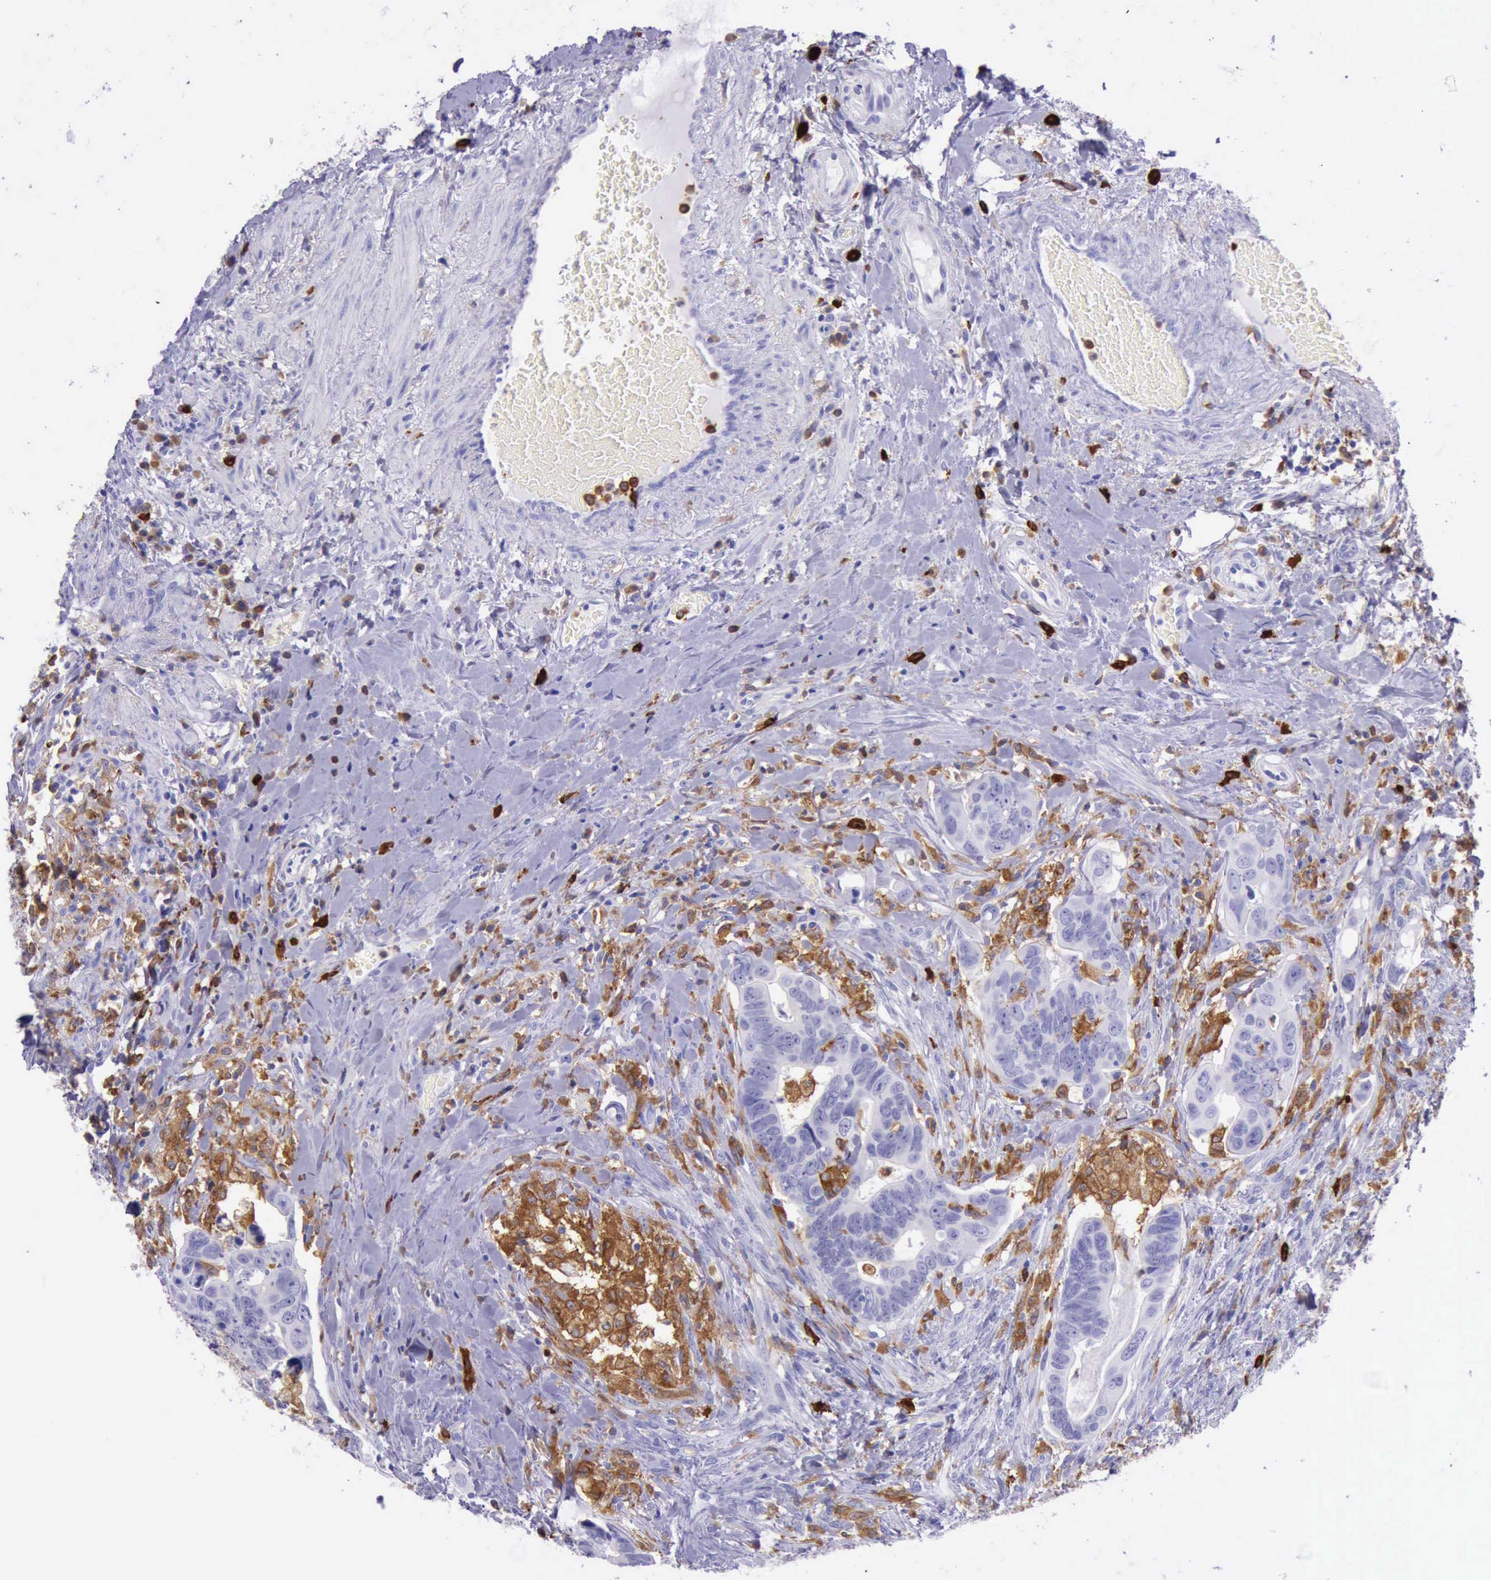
{"staining": {"intensity": "negative", "quantity": "none", "location": "none"}, "tissue": "colorectal cancer", "cell_type": "Tumor cells", "image_type": "cancer", "snomed": [{"axis": "morphology", "description": "Adenocarcinoma, NOS"}, {"axis": "topography", "description": "Rectum"}], "caption": "DAB (3,3'-diaminobenzidine) immunohistochemical staining of human colorectal adenocarcinoma demonstrates no significant expression in tumor cells.", "gene": "BTK", "patient": {"sex": "male", "age": 53}}